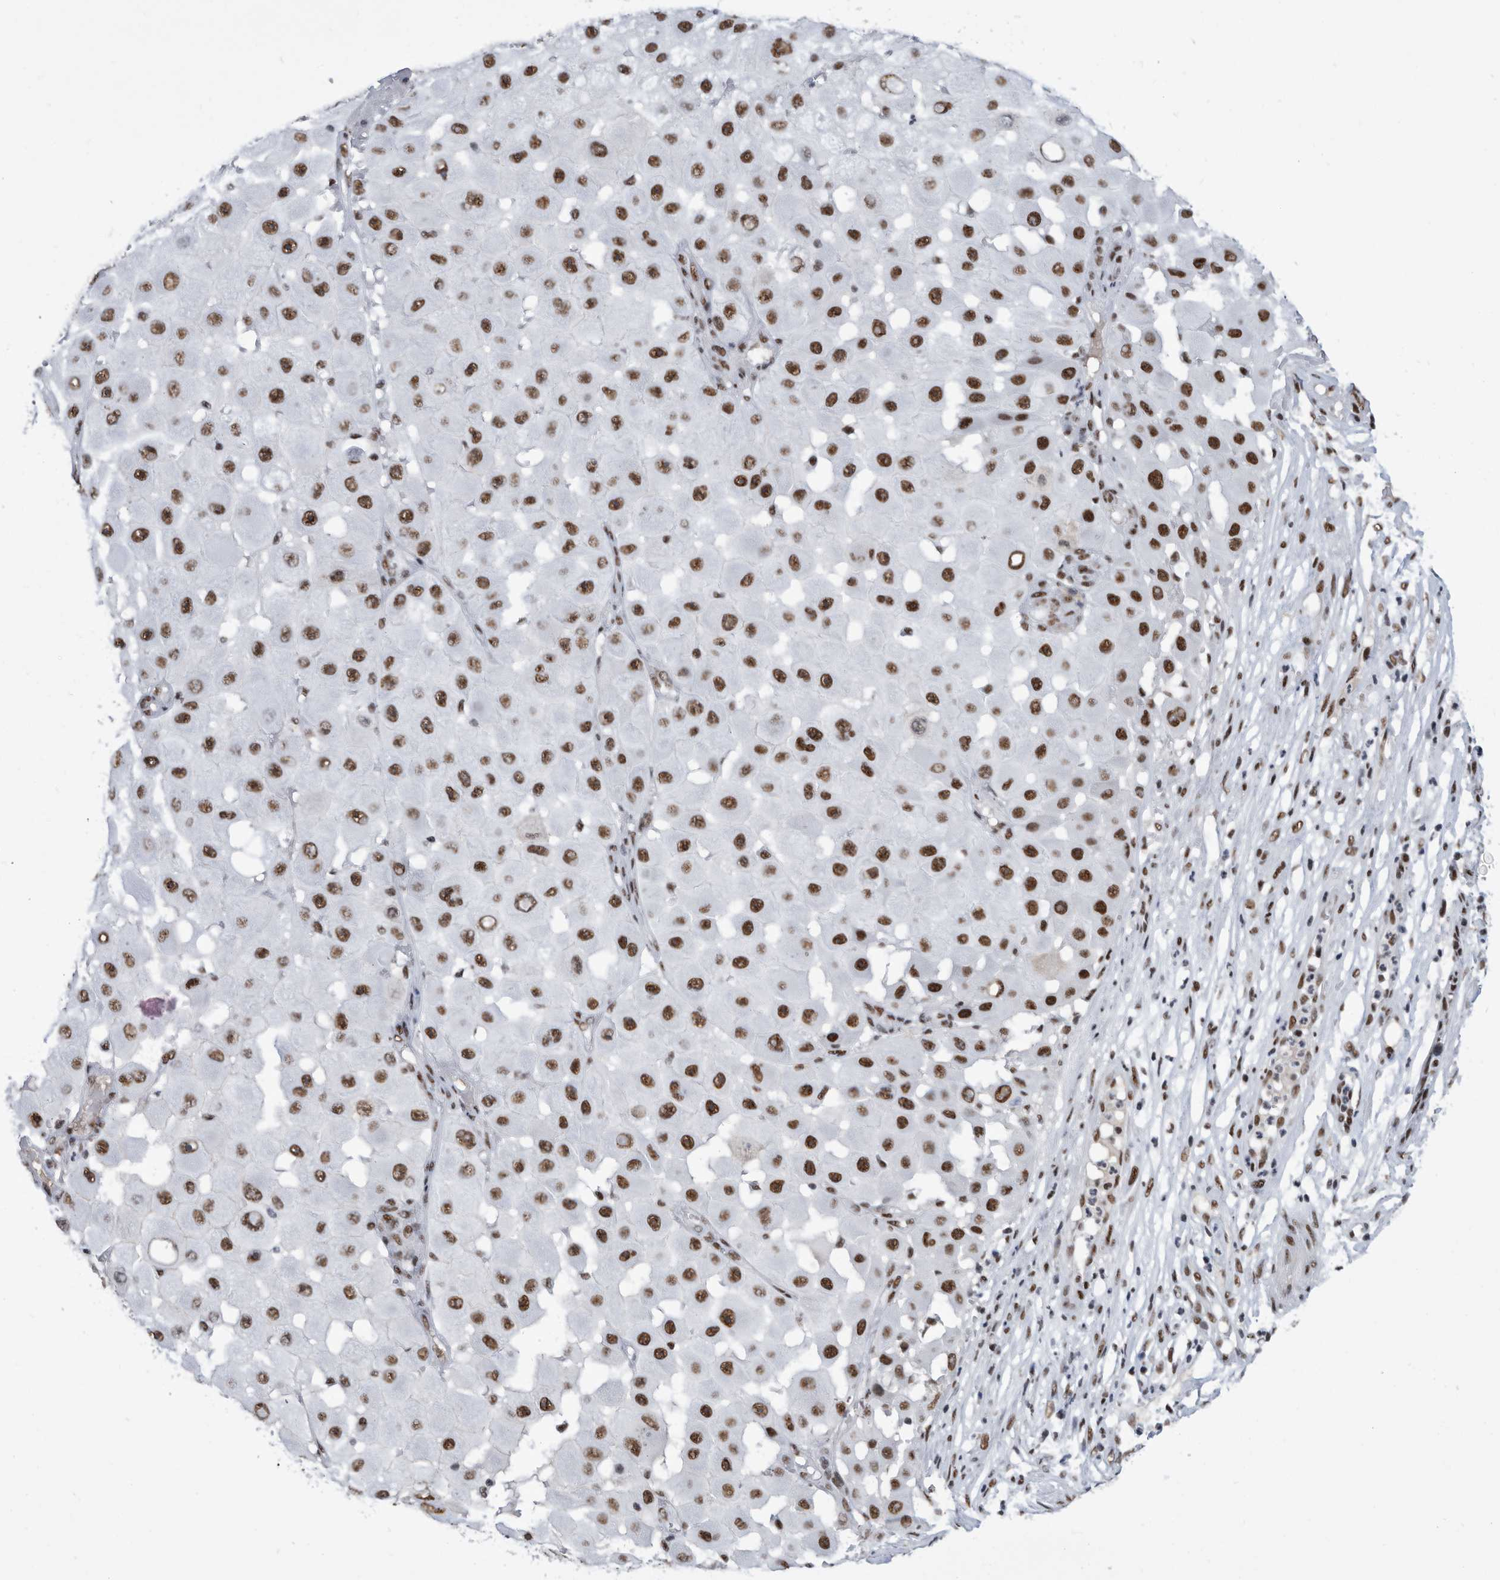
{"staining": {"intensity": "strong", "quantity": ">75%", "location": "nuclear"}, "tissue": "melanoma", "cell_type": "Tumor cells", "image_type": "cancer", "snomed": [{"axis": "morphology", "description": "Malignant melanoma, NOS"}, {"axis": "topography", "description": "Skin"}], "caption": "Tumor cells show high levels of strong nuclear staining in approximately >75% of cells in melanoma.", "gene": "SF3A1", "patient": {"sex": "female", "age": 81}}